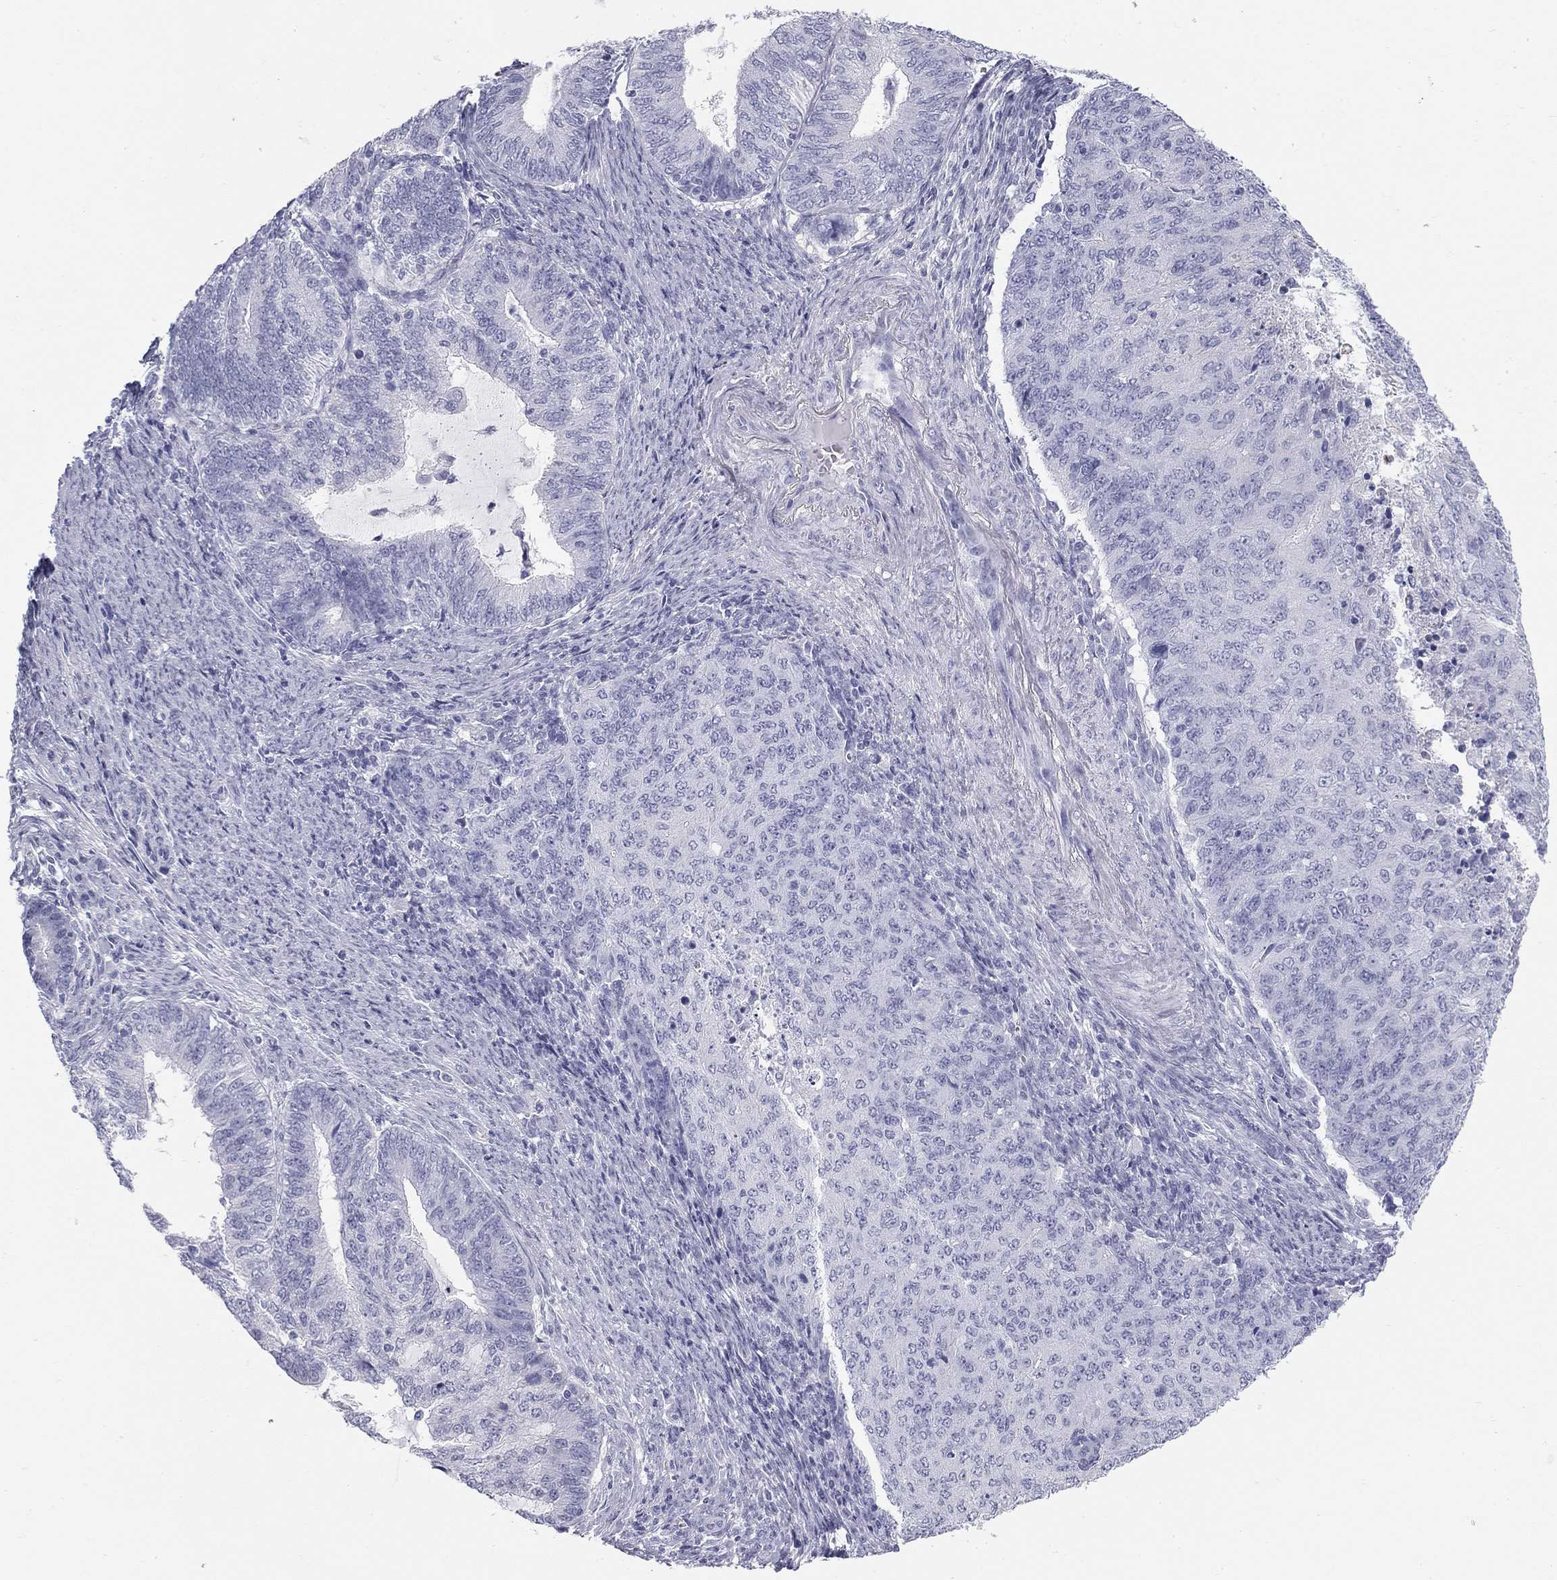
{"staining": {"intensity": "negative", "quantity": "none", "location": "none"}, "tissue": "endometrial cancer", "cell_type": "Tumor cells", "image_type": "cancer", "snomed": [{"axis": "morphology", "description": "Adenocarcinoma, NOS"}, {"axis": "topography", "description": "Endometrium"}], "caption": "Immunohistochemistry (IHC) micrograph of endometrial cancer (adenocarcinoma) stained for a protein (brown), which displays no staining in tumor cells. The staining was performed using DAB to visualize the protein expression in brown, while the nuclei were stained in blue with hematoxylin (Magnification: 20x).", "gene": "SULT2B1", "patient": {"sex": "female", "age": 82}}